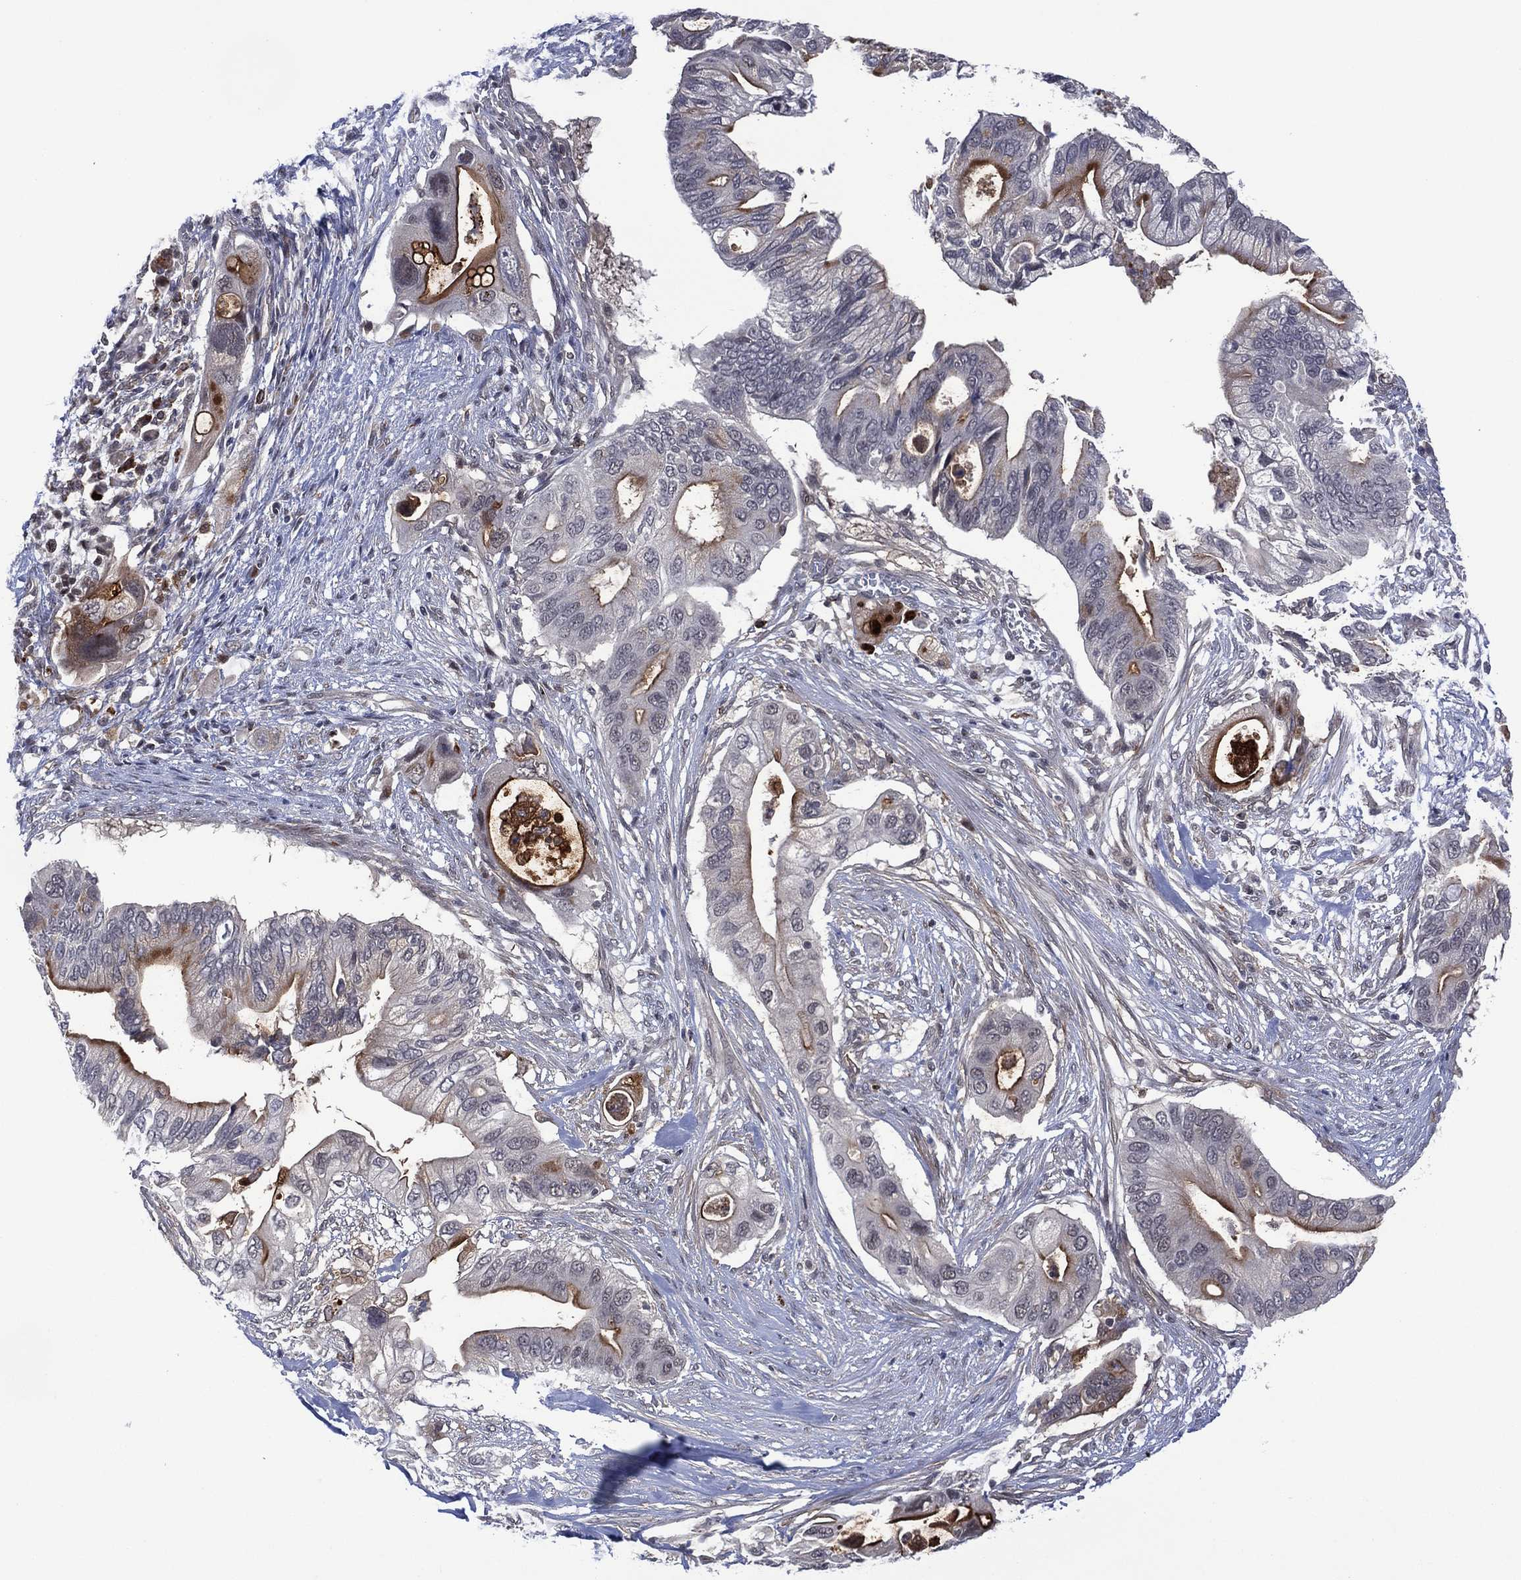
{"staining": {"intensity": "weak", "quantity": "25%-75%", "location": "cytoplasmic/membranous"}, "tissue": "pancreatic cancer", "cell_type": "Tumor cells", "image_type": "cancer", "snomed": [{"axis": "morphology", "description": "Adenocarcinoma, NOS"}, {"axis": "topography", "description": "Pancreas"}], "caption": "Immunohistochemical staining of pancreatic cancer exhibits low levels of weak cytoplasmic/membranous protein positivity in approximately 25%-75% of tumor cells. The protein is stained brown, and the nuclei are stained in blue (DAB IHC with brightfield microscopy, high magnification).", "gene": "DPP4", "patient": {"sex": "female", "age": 72}}